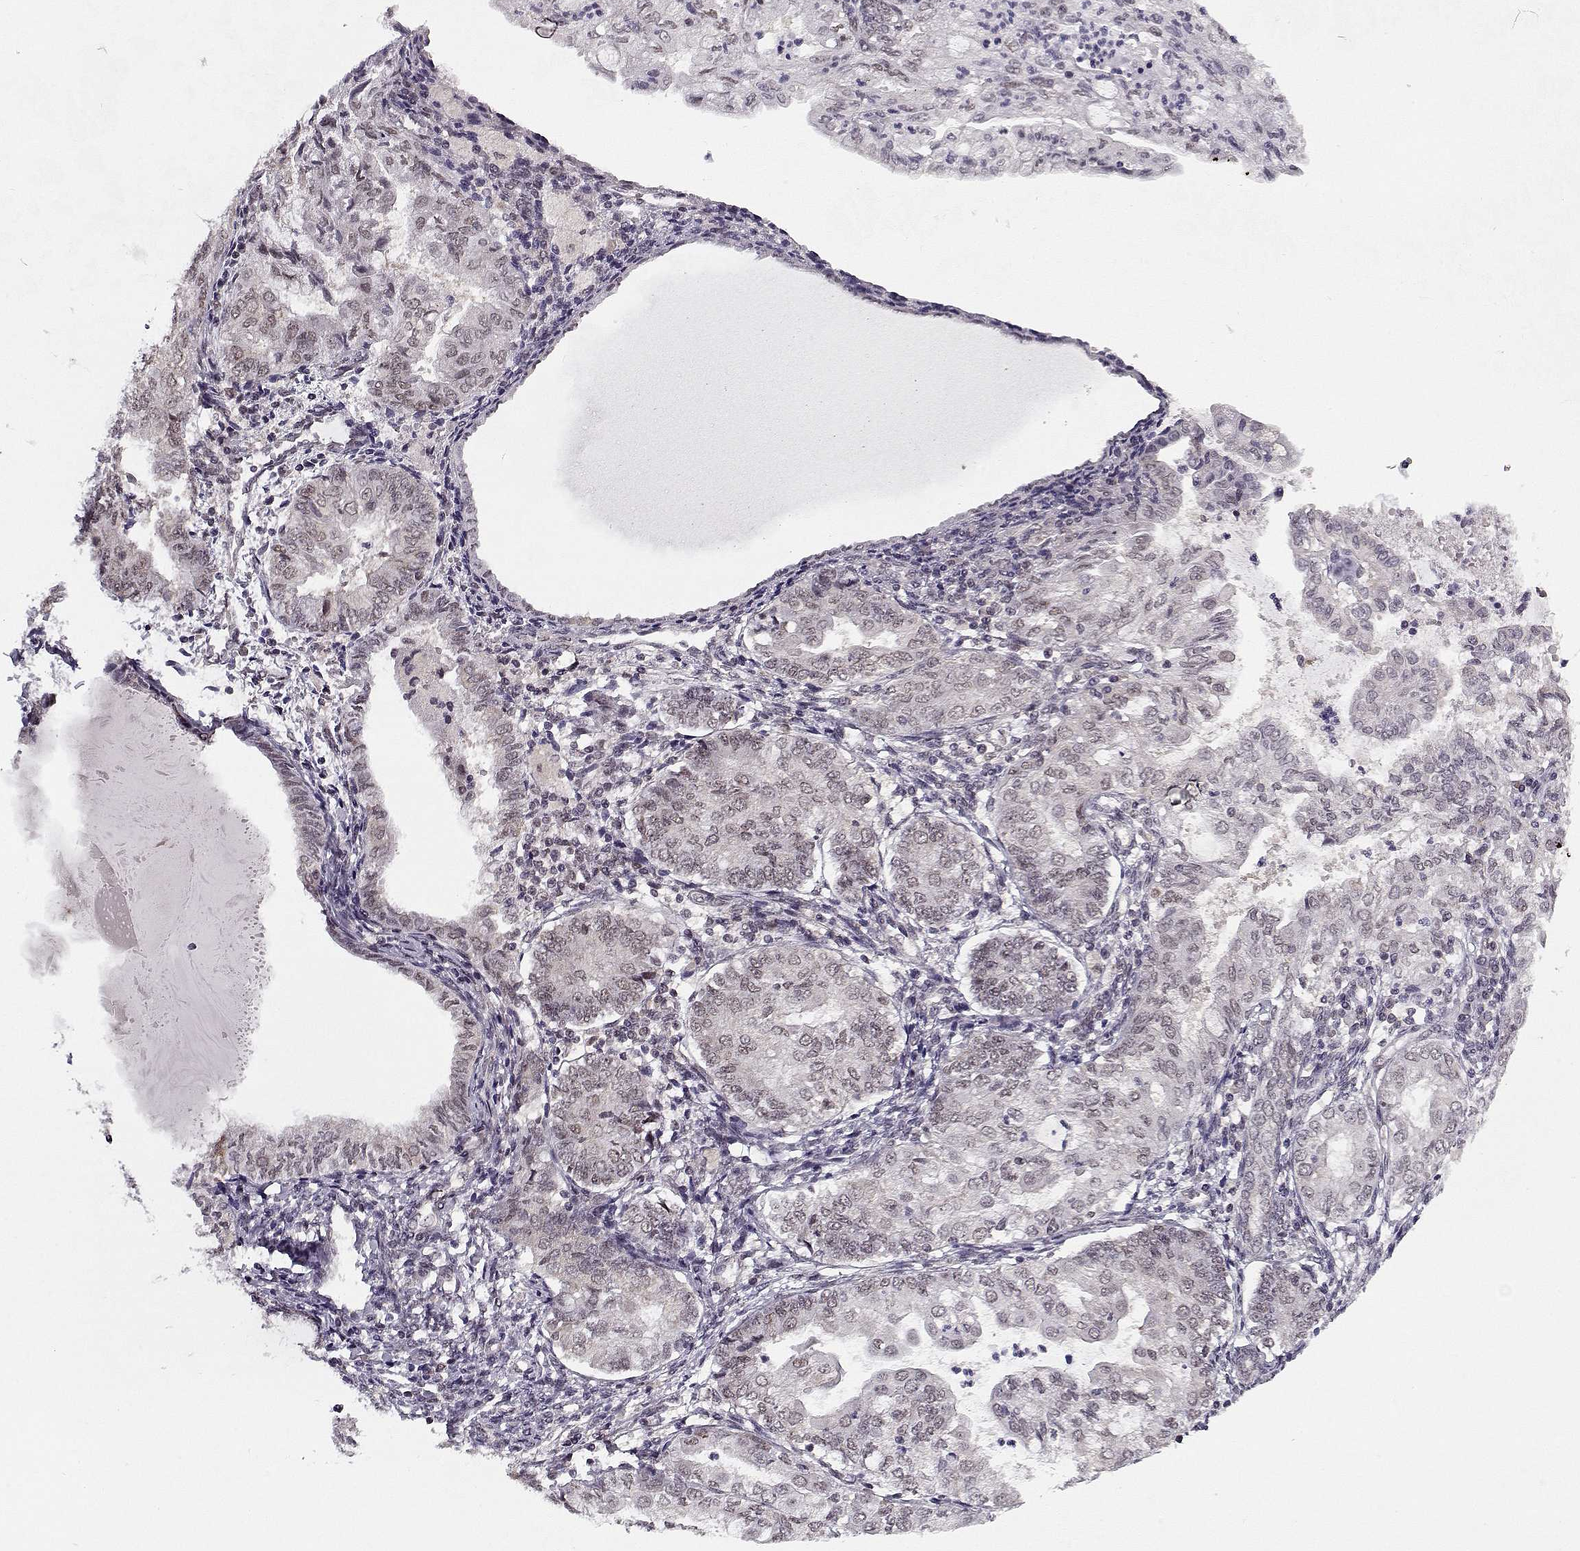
{"staining": {"intensity": "weak", "quantity": "25%-75%", "location": "nuclear"}, "tissue": "endometrial cancer", "cell_type": "Tumor cells", "image_type": "cancer", "snomed": [{"axis": "morphology", "description": "Adenocarcinoma, NOS"}, {"axis": "topography", "description": "Endometrium"}], "caption": "Weak nuclear positivity is identified in approximately 25%-75% of tumor cells in adenocarcinoma (endometrial).", "gene": "TESPA1", "patient": {"sex": "female", "age": 68}}